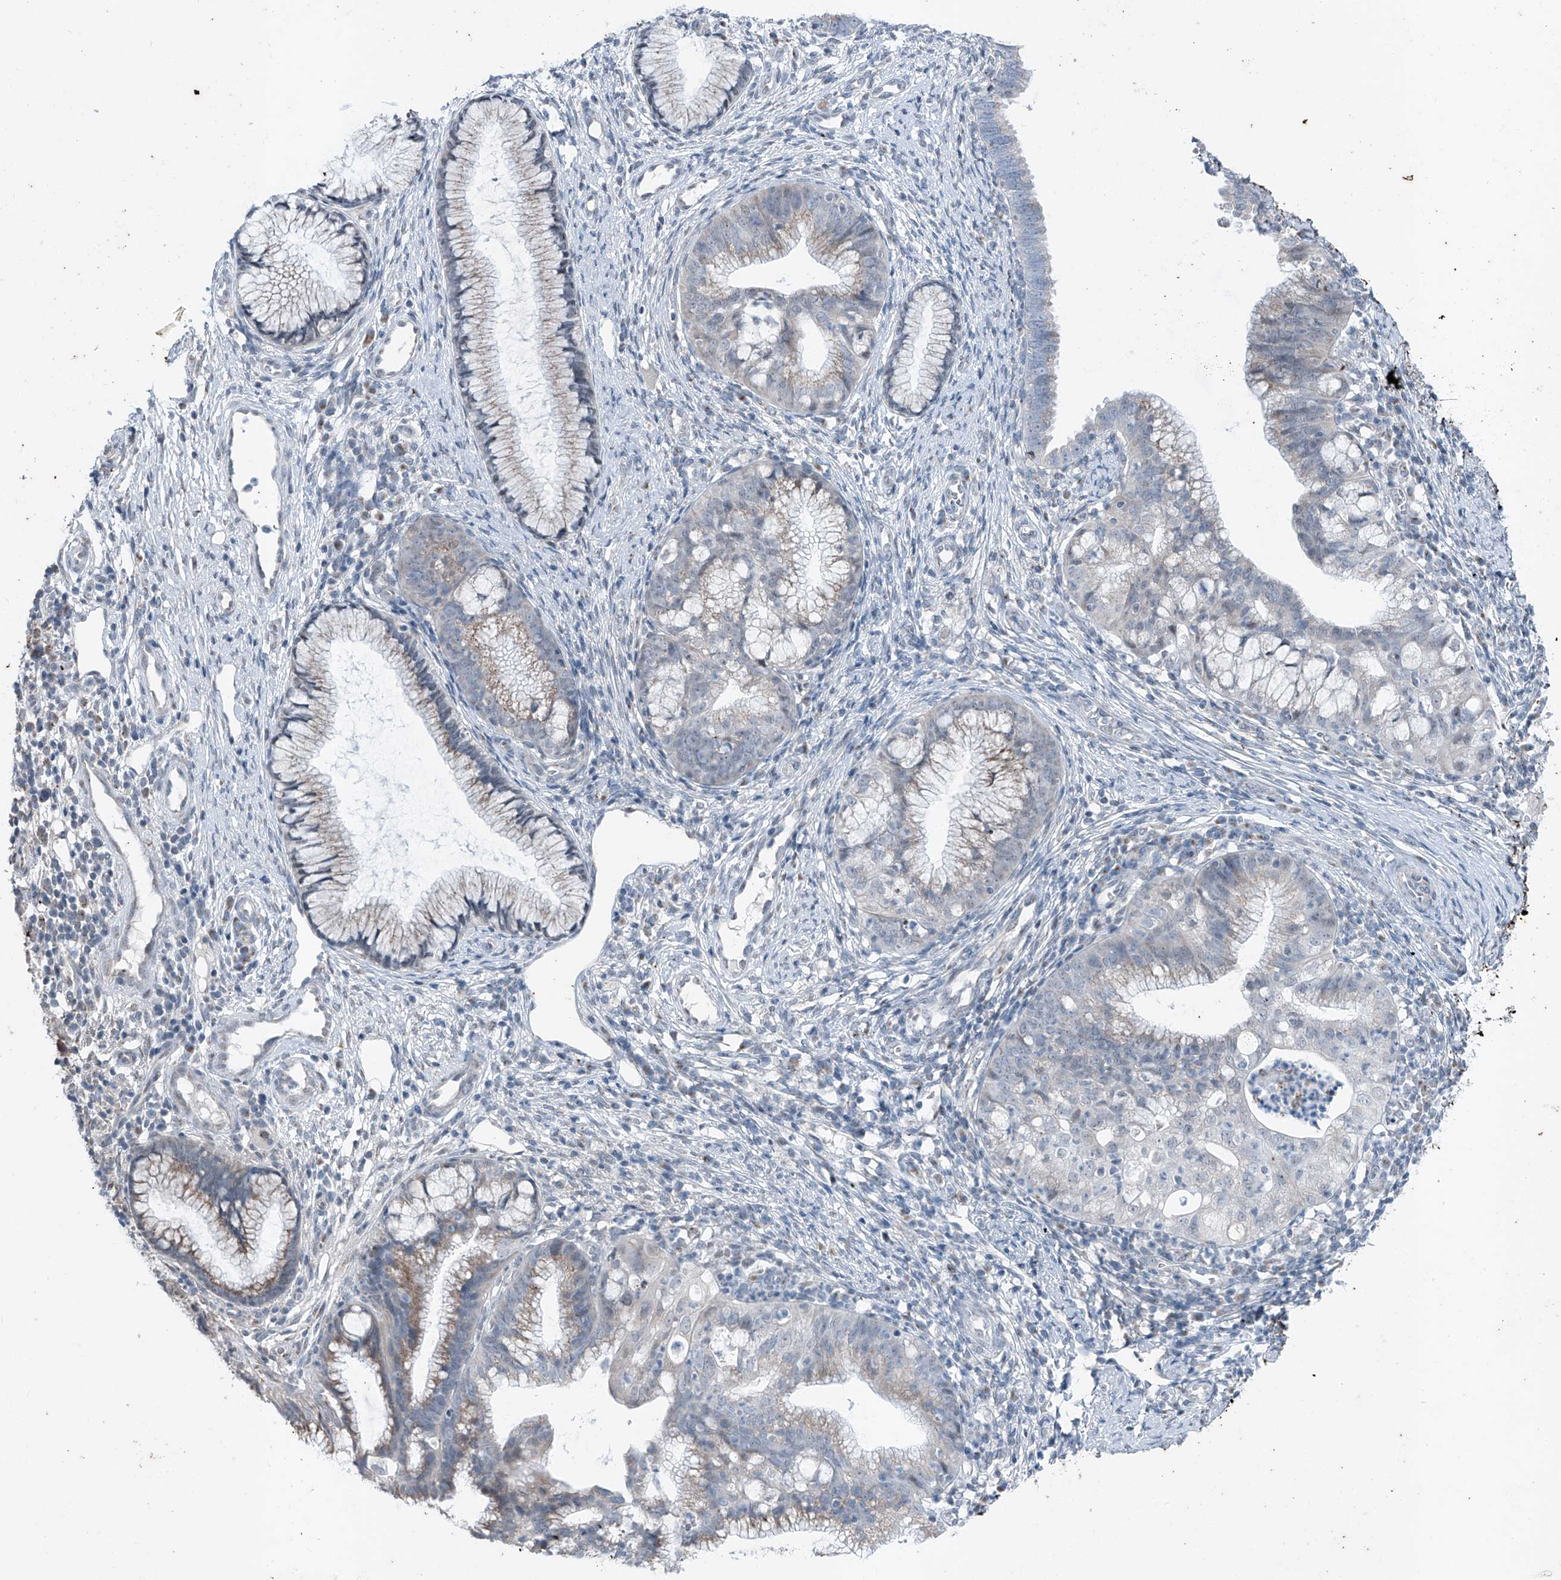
{"staining": {"intensity": "weak", "quantity": "25%-75%", "location": "cytoplasmic/membranous"}, "tissue": "cervical cancer", "cell_type": "Tumor cells", "image_type": "cancer", "snomed": [{"axis": "morphology", "description": "Adenocarcinoma, NOS"}, {"axis": "topography", "description": "Cervix"}], "caption": "Cervical cancer (adenocarcinoma) stained with immunohistochemistry (IHC) displays weak cytoplasmic/membranous staining in about 25%-75% of tumor cells.", "gene": "DYRK1B", "patient": {"sex": "female", "age": 36}}